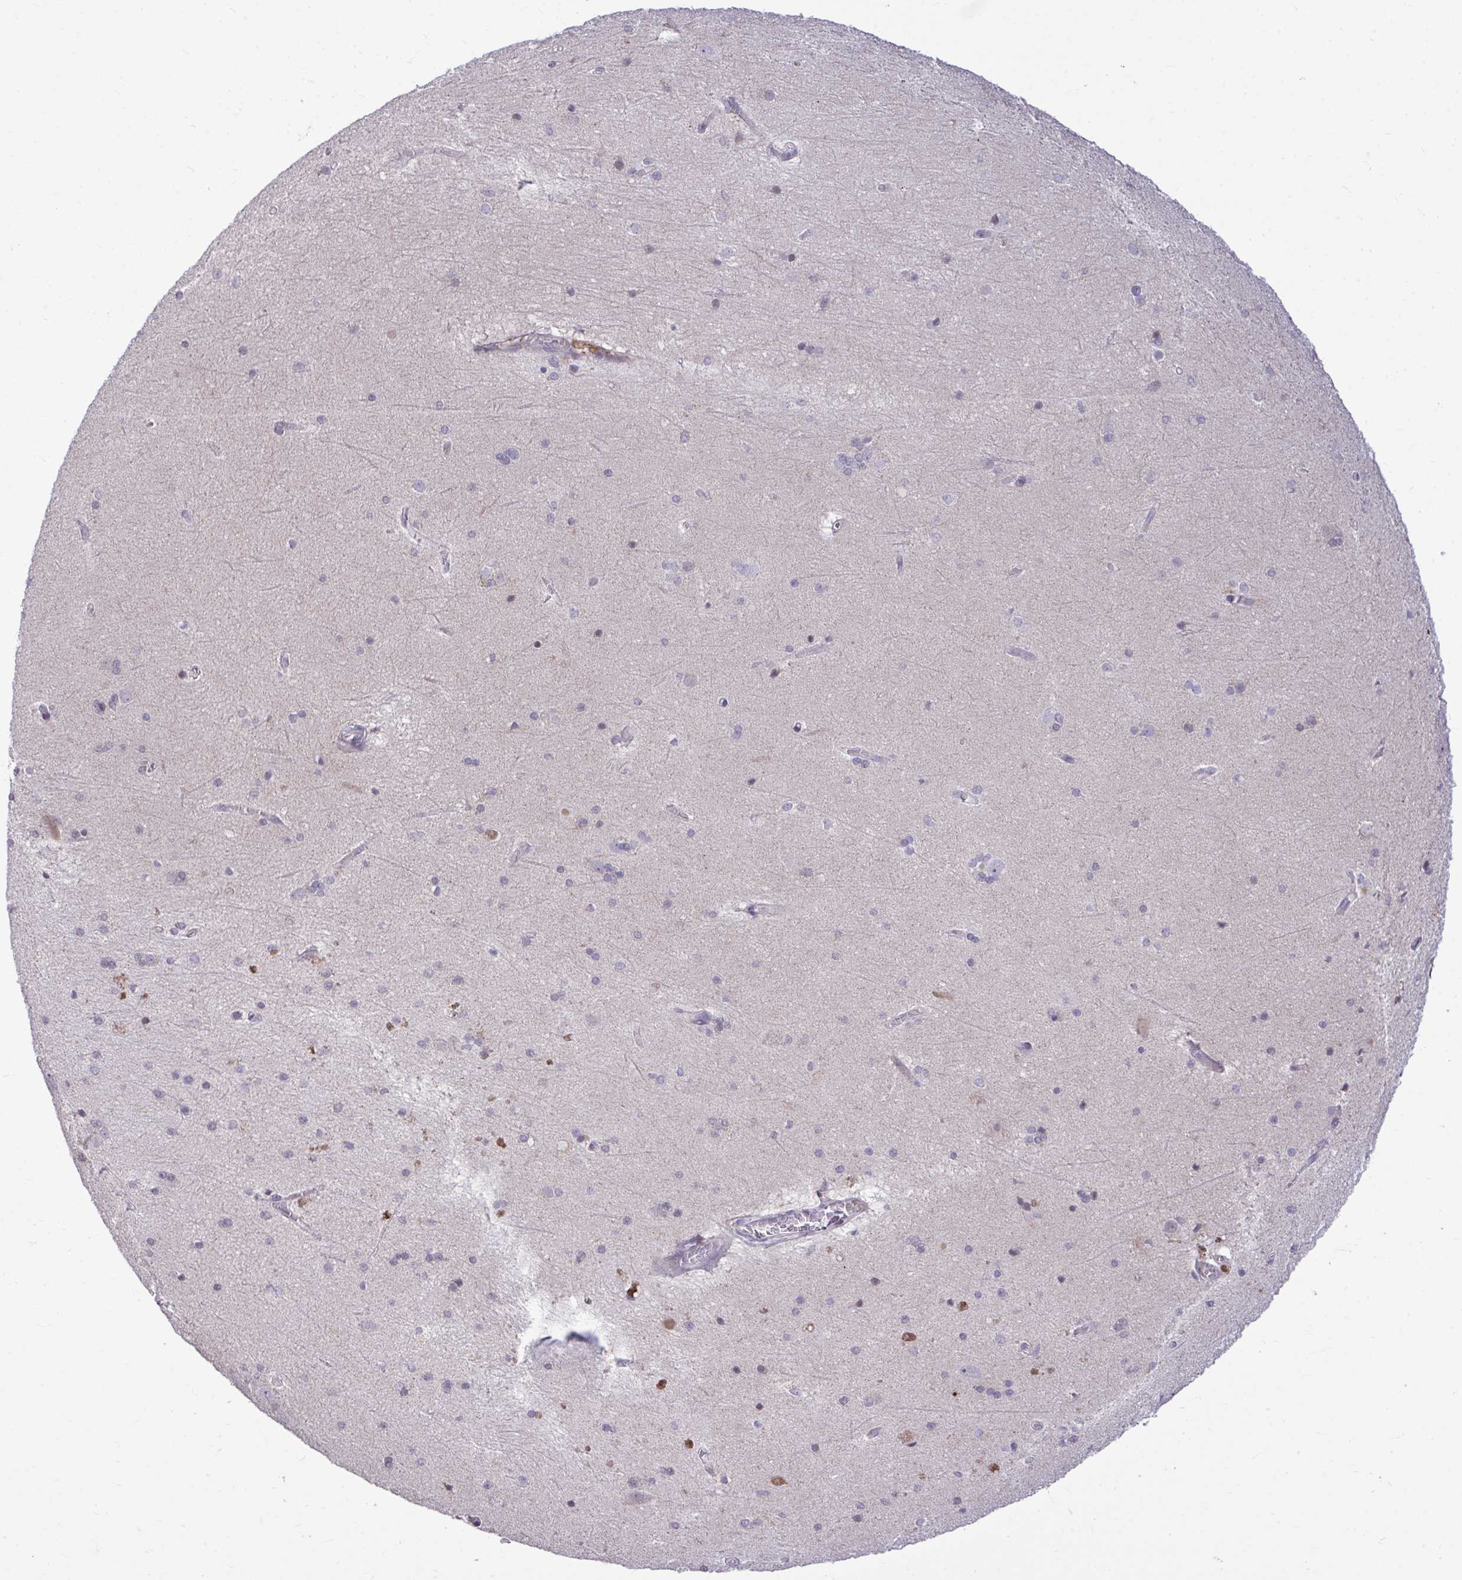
{"staining": {"intensity": "weak", "quantity": "<25%", "location": "cytoplasmic/membranous"}, "tissue": "hippocampus", "cell_type": "Glial cells", "image_type": "normal", "snomed": [{"axis": "morphology", "description": "Normal tissue, NOS"}, {"axis": "topography", "description": "Cerebral cortex"}, {"axis": "topography", "description": "Hippocampus"}], "caption": "DAB immunohistochemical staining of unremarkable hippocampus reveals no significant staining in glial cells.", "gene": "METTL9", "patient": {"sex": "female", "age": 19}}